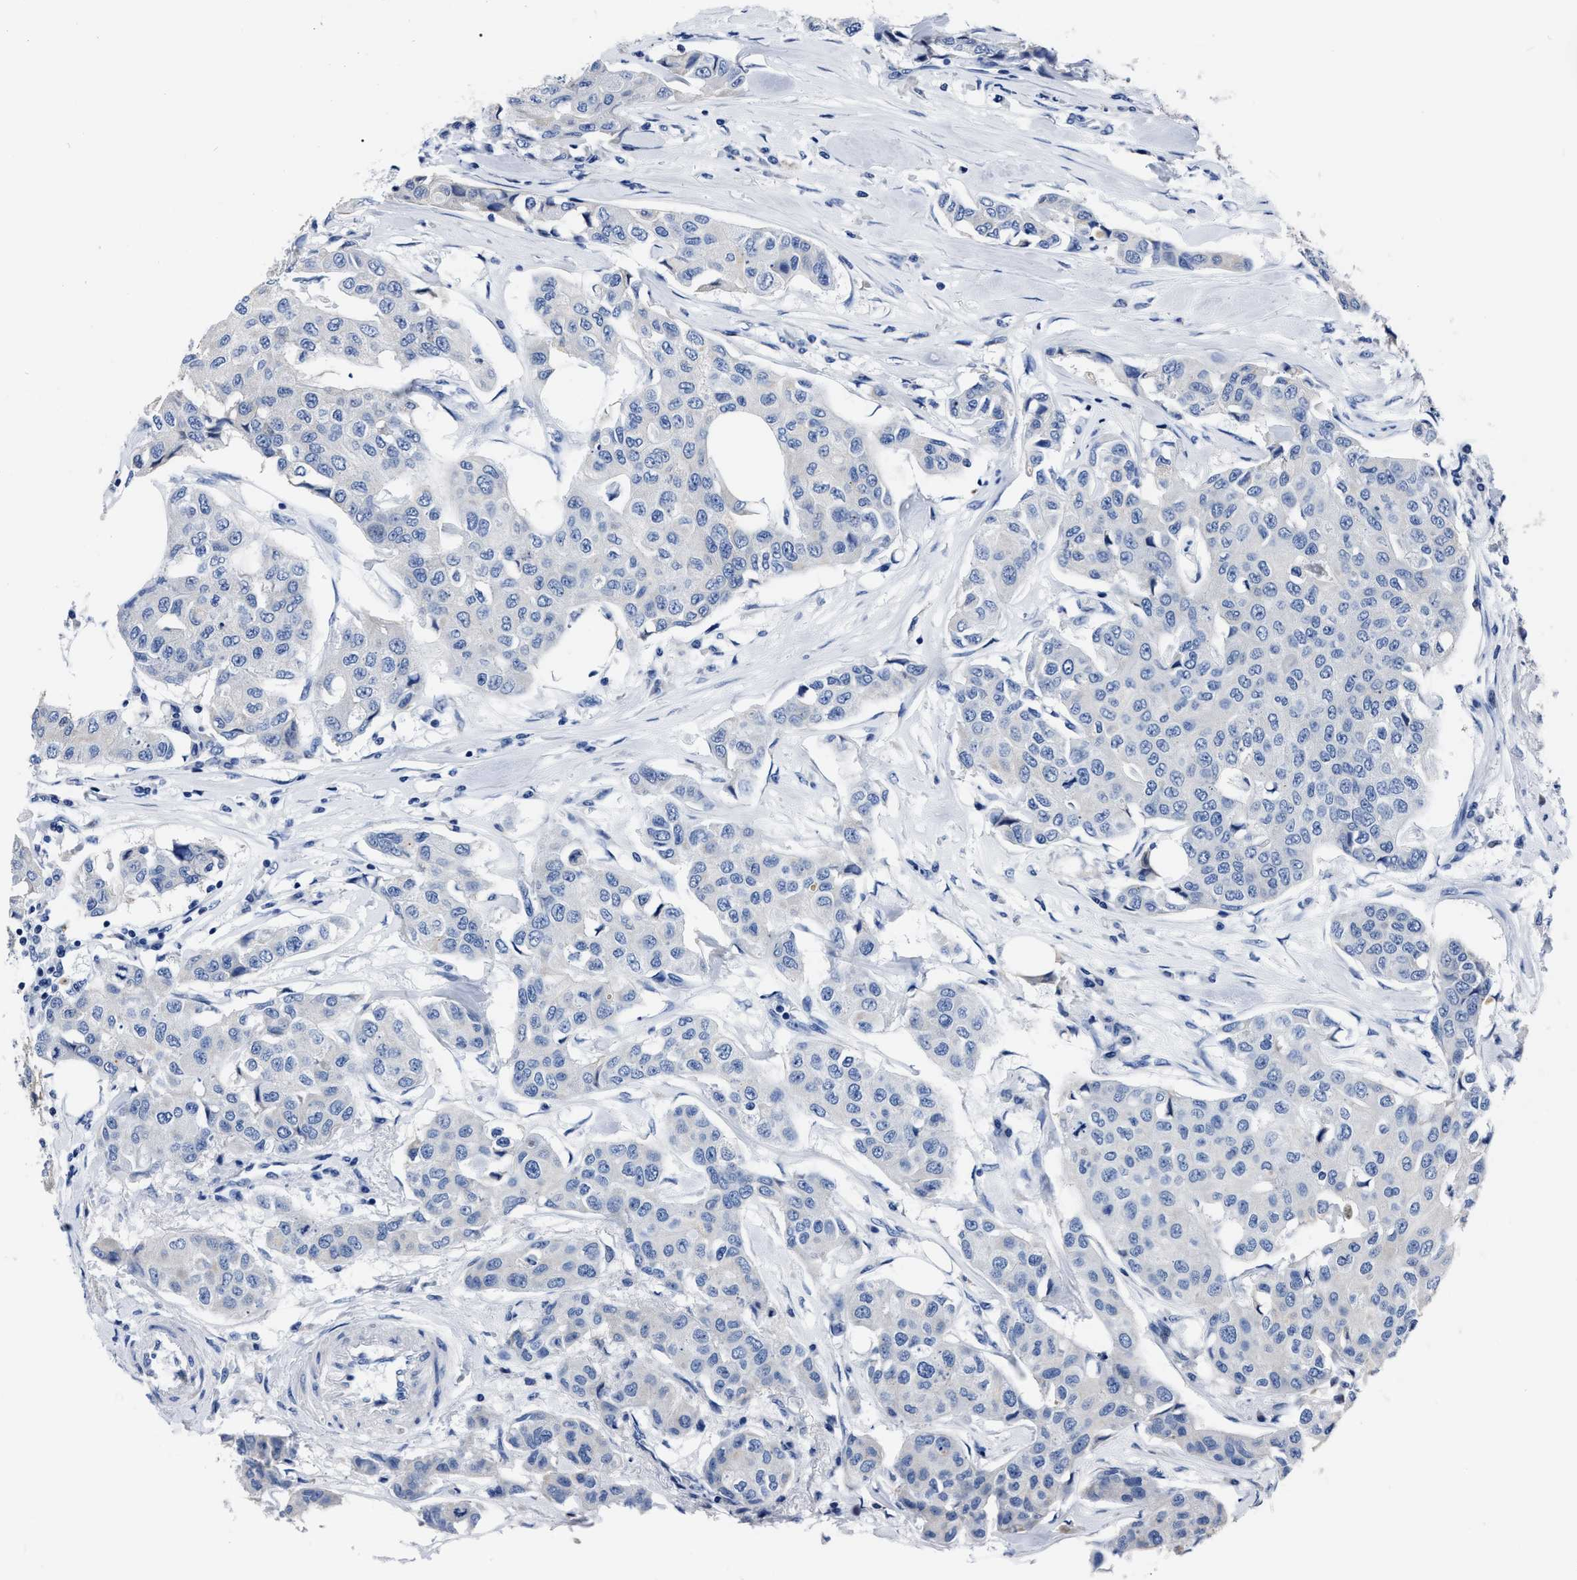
{"staining": {"intensity": "negative", "quantity": "none", "location": "none"}, "tissue": "breast cancer", "cell_type": "Tumor cells", "image_type": "cancer", "snomed": [{"axis": "morphology", "description": "Duct carcinoma"}, {"axis": "topography", "description": "Breast"}], "caption": "The histopathology image demonstrates no significant staining in tumor cells of breast invasive ductal carcinoma.", "gene": "MOV10L1", "patient": {"sex": "female", "age": 80}}